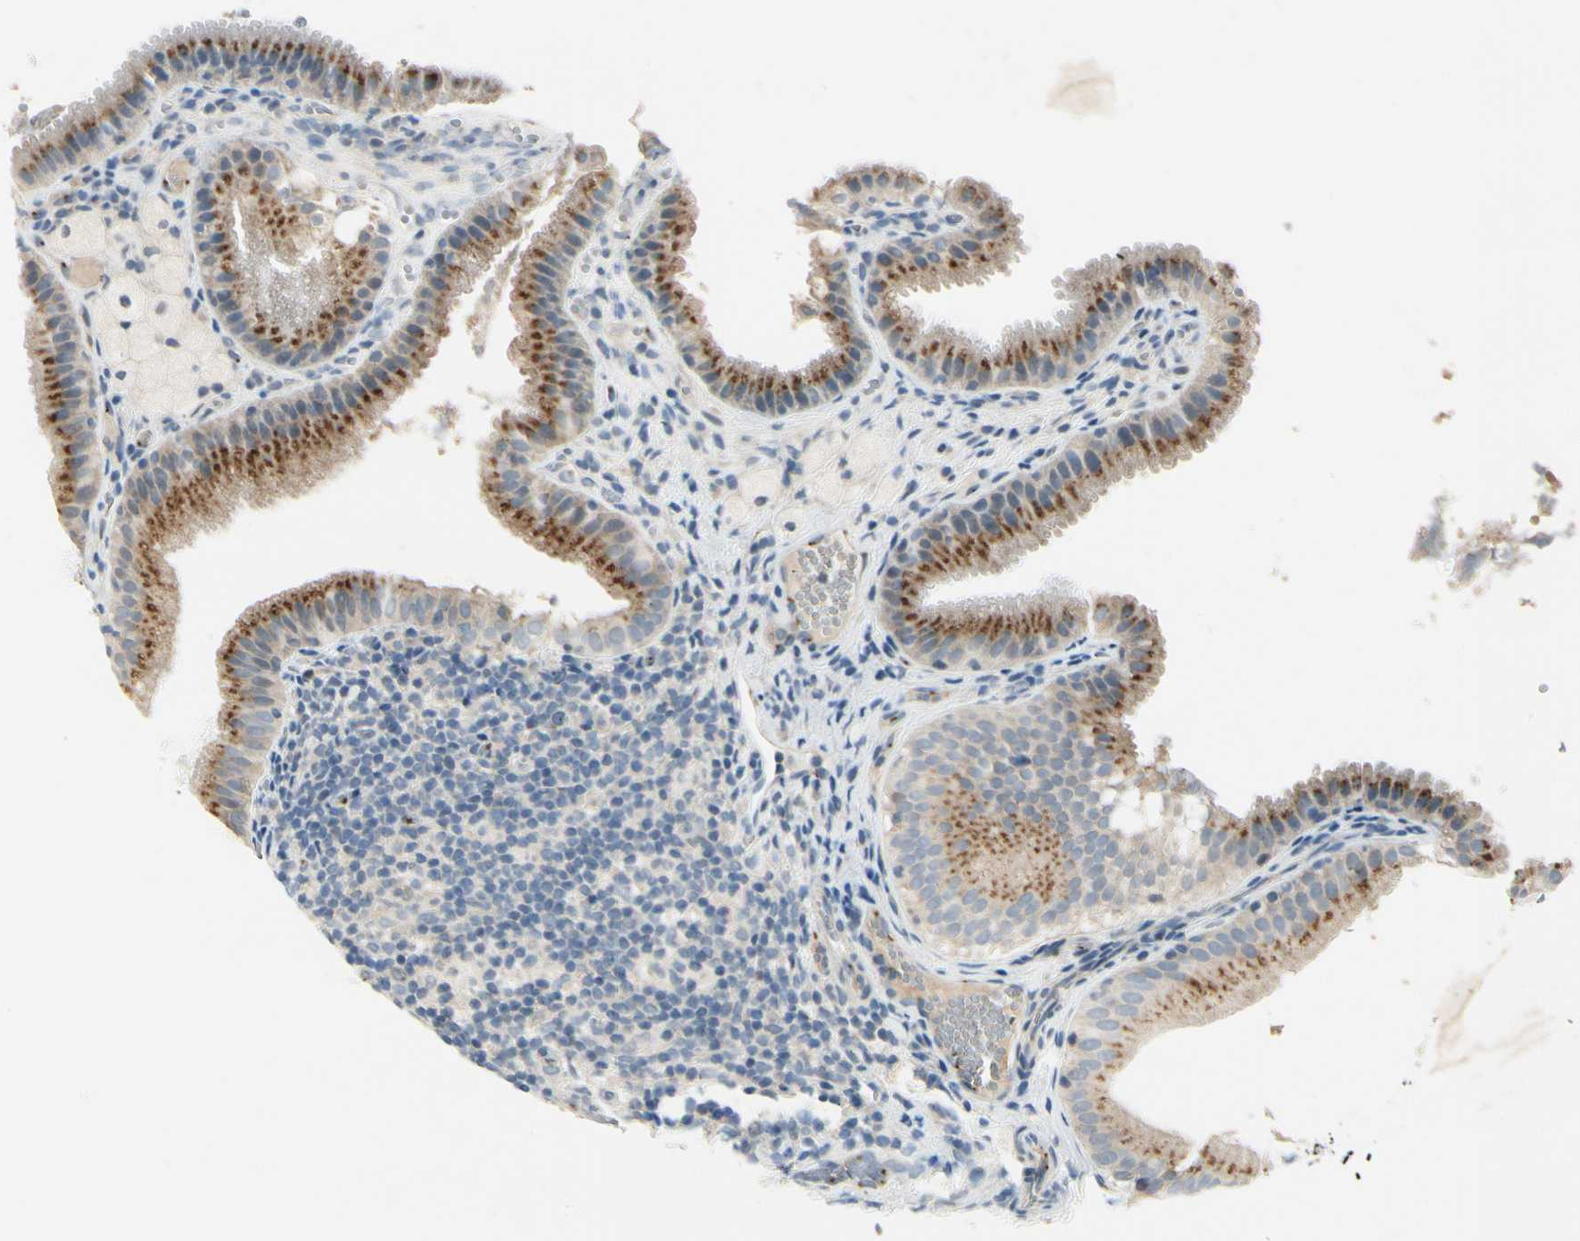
{"staining": {"intensity": "moderate", "quantity": ">75%", "location": "cytoplasmic/membranous"}, "tissue": "gallbladder", "cell_type": "Glandular cells", "image_type": "normal", "snomed": [{"axis": "morphology", "description": "Normal tissue, NOS"}, {"axis": "topography", "description": "Gallbladder"}], "caption": "The photomicrograph exhibits a brown stain indicating the presence of a protein in the cytoplasmic/membranous of glandular cells in gallbladder.", "gene": "MANSC1", "patient": {"sex": "female", "age": 24}}